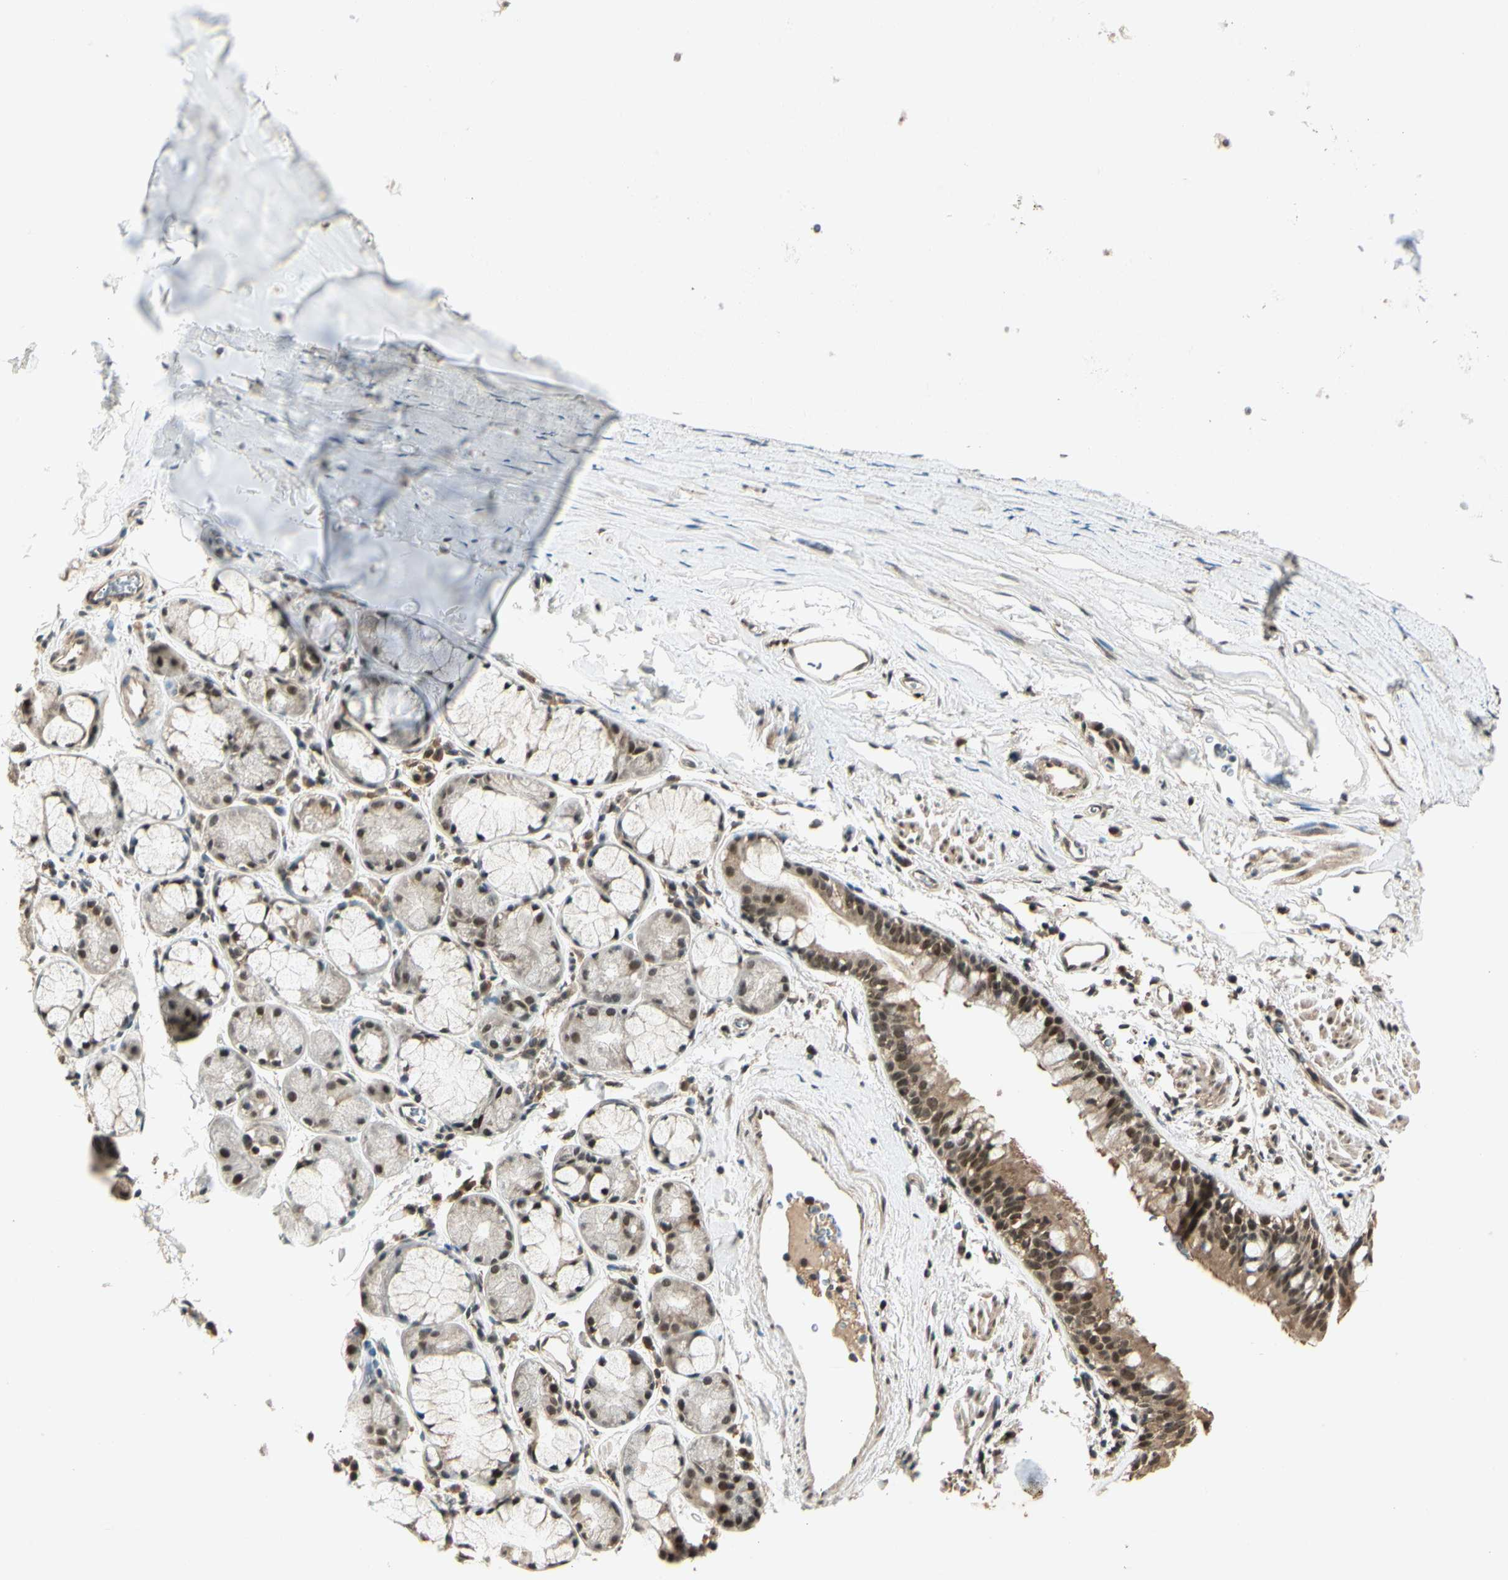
{"staining": {"intensity": "moderate", "quantity": ">75%", "location": "cytoplasmic/membranous,nuclear"}, "tissue": "bronchus", "cell_type": "Respiratory epithelial cells", "image_type": "normal", "snomed": [{"axis": "morphology", "description": "Normal tissue, NOS"}, {"axis": "morphology", "description": "Malignant melanoma, Metastatic site"}, {"axis": "topography", "description": "Bronchus"}, {"axis": "topography", "description": "Lung"}], "caption": "This image demonstrates immunohistochemistry (IHC) staining of unremarkable human bronchus, with medium moderate cytoplasmic/membranous,nuclear staining in about >75% of respiratory epithelial cells.", "gene": "ZSCAN12", "patient": {"sex": "male", "age": 64}}